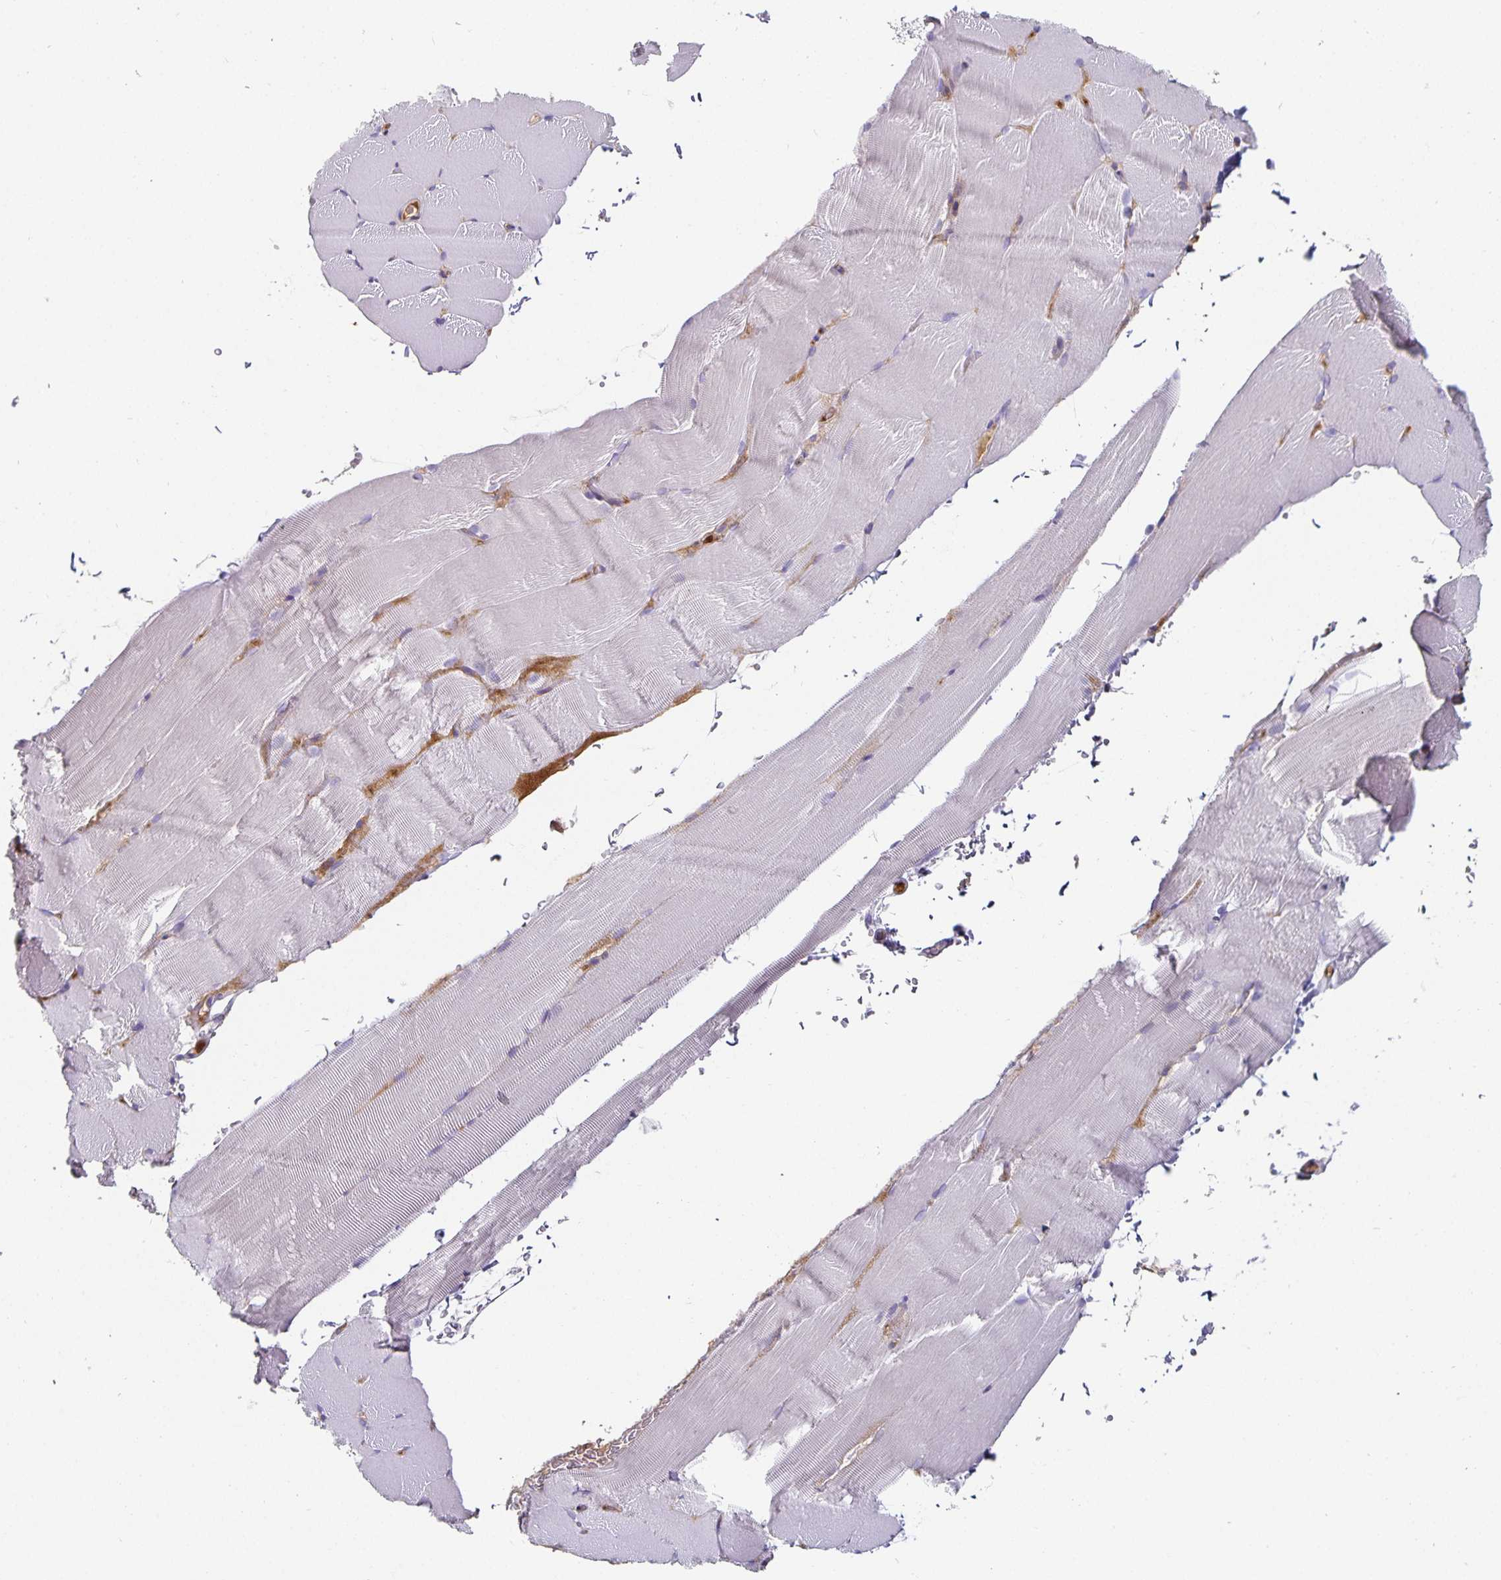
{"staining": {"intensity": "moderate", "quantity": "<25%", "location": "cytoplasmic/membranous"}, "tissue": "skeletal muscle", "cell_type": "Myocytes", "image_type": "normal", "snomed": [{"axis": "morphology", "description": "Normal tissue, NOS"}, {"axis": "topography", "description": "Skeletal muscle"}], "caption": "Immunohistochemistry (IHC) image of unremarkable skeletal muscle stained for a protein (brown), which demonstrates low levels of moderate cytoplasmic/membranous positivity in about <25% of myocytes.", "gene": "CHGA", "patient": {"sex": "female", "age": 37}}